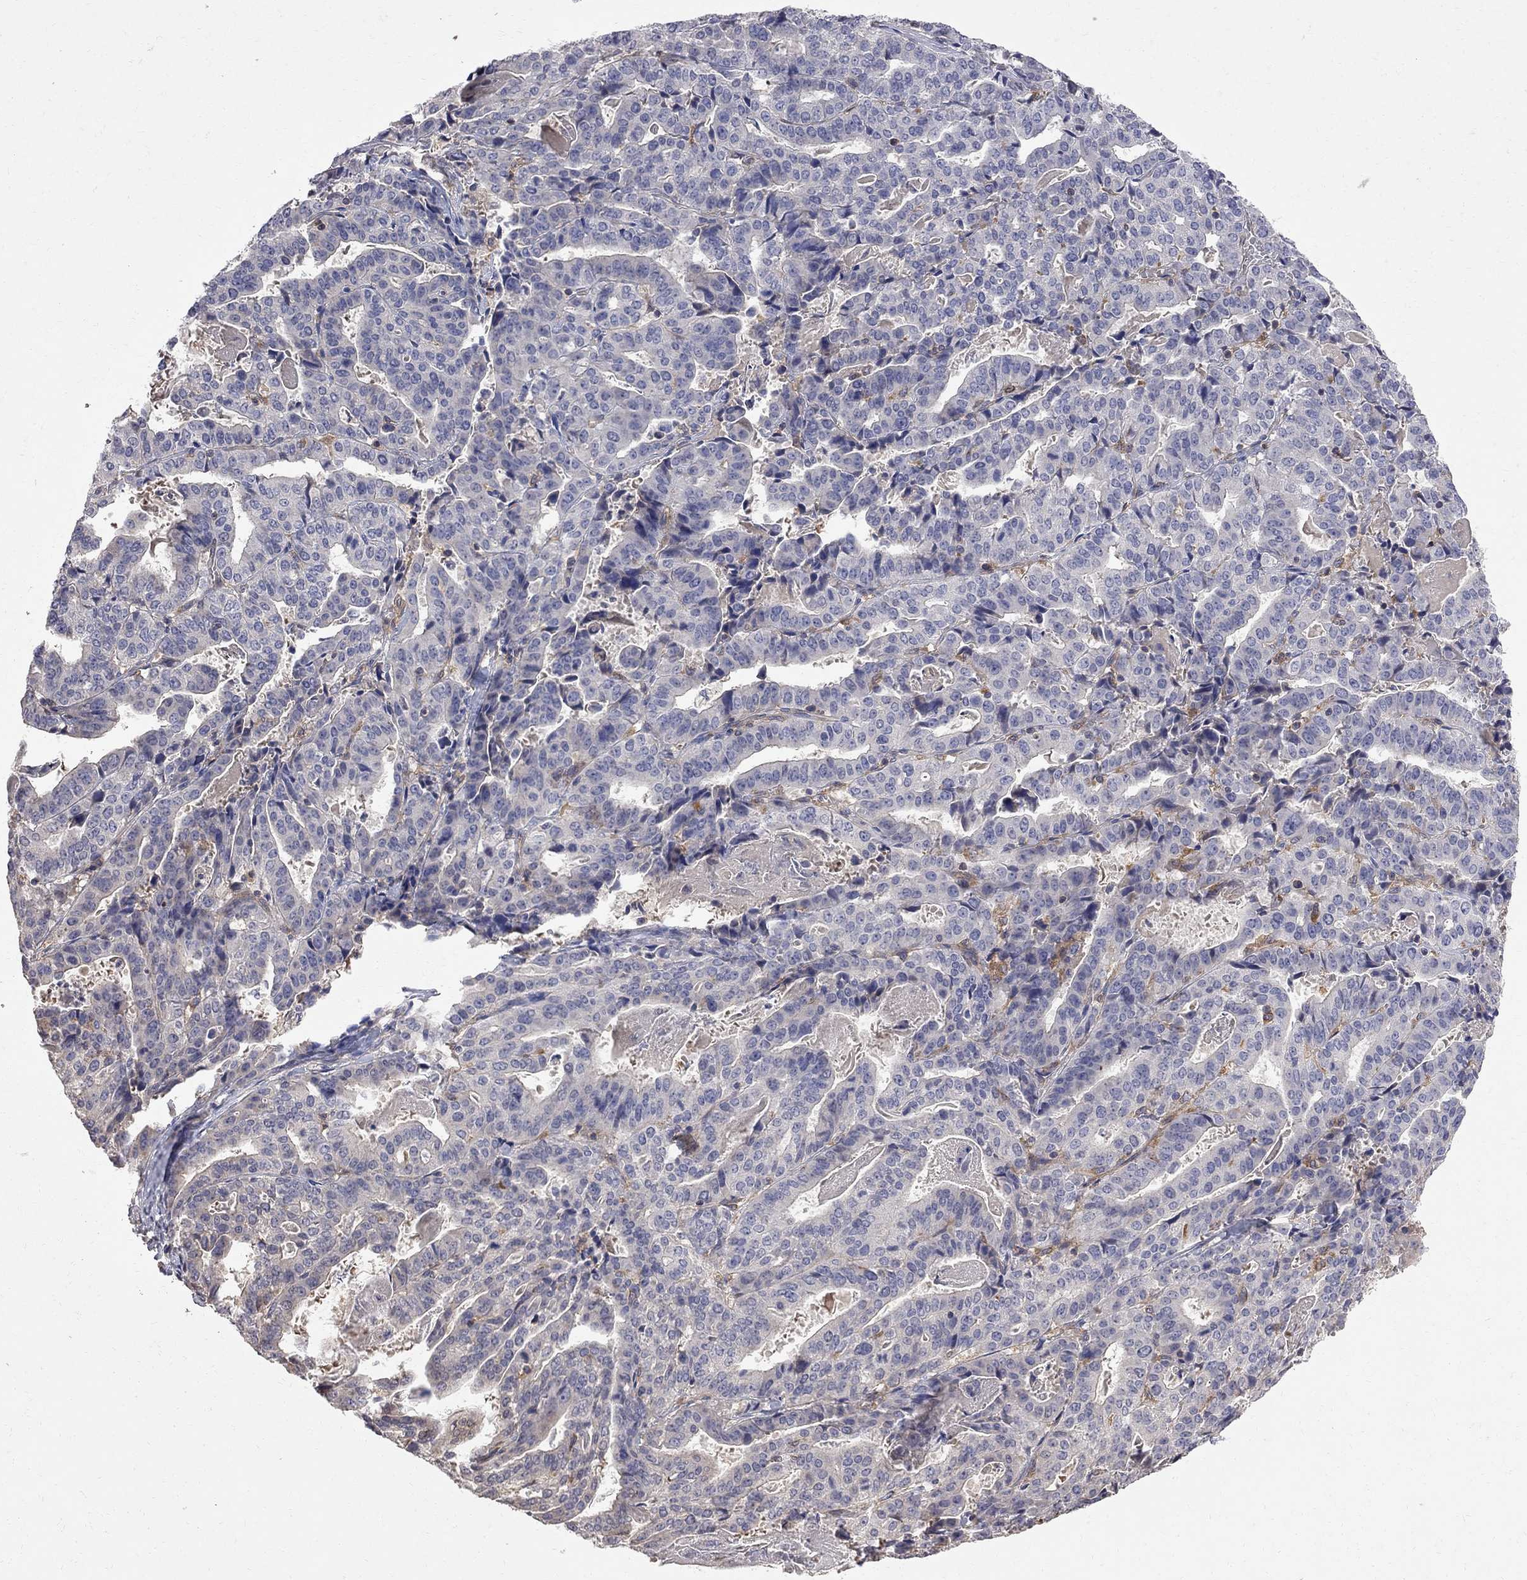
{"staining": {"intensity": "negative", "quantity": "none", "location": "none"}, "tissue": "stomach cancer", "cell_type": "Tumor cells", "image_type": "cancer", "snomed": [{"axis": "morphology", "description": "Adenocarcinoma, NOS"}, {"axis": "topography", "description": "Stomach"}], "caption": "Human stomach adenocarcinoma stained for a protein using immunohistochemistry exhibits no positivity in tumor cells.", "gene": "ABI3", "patient": {"sex": "male", "age": 48}}